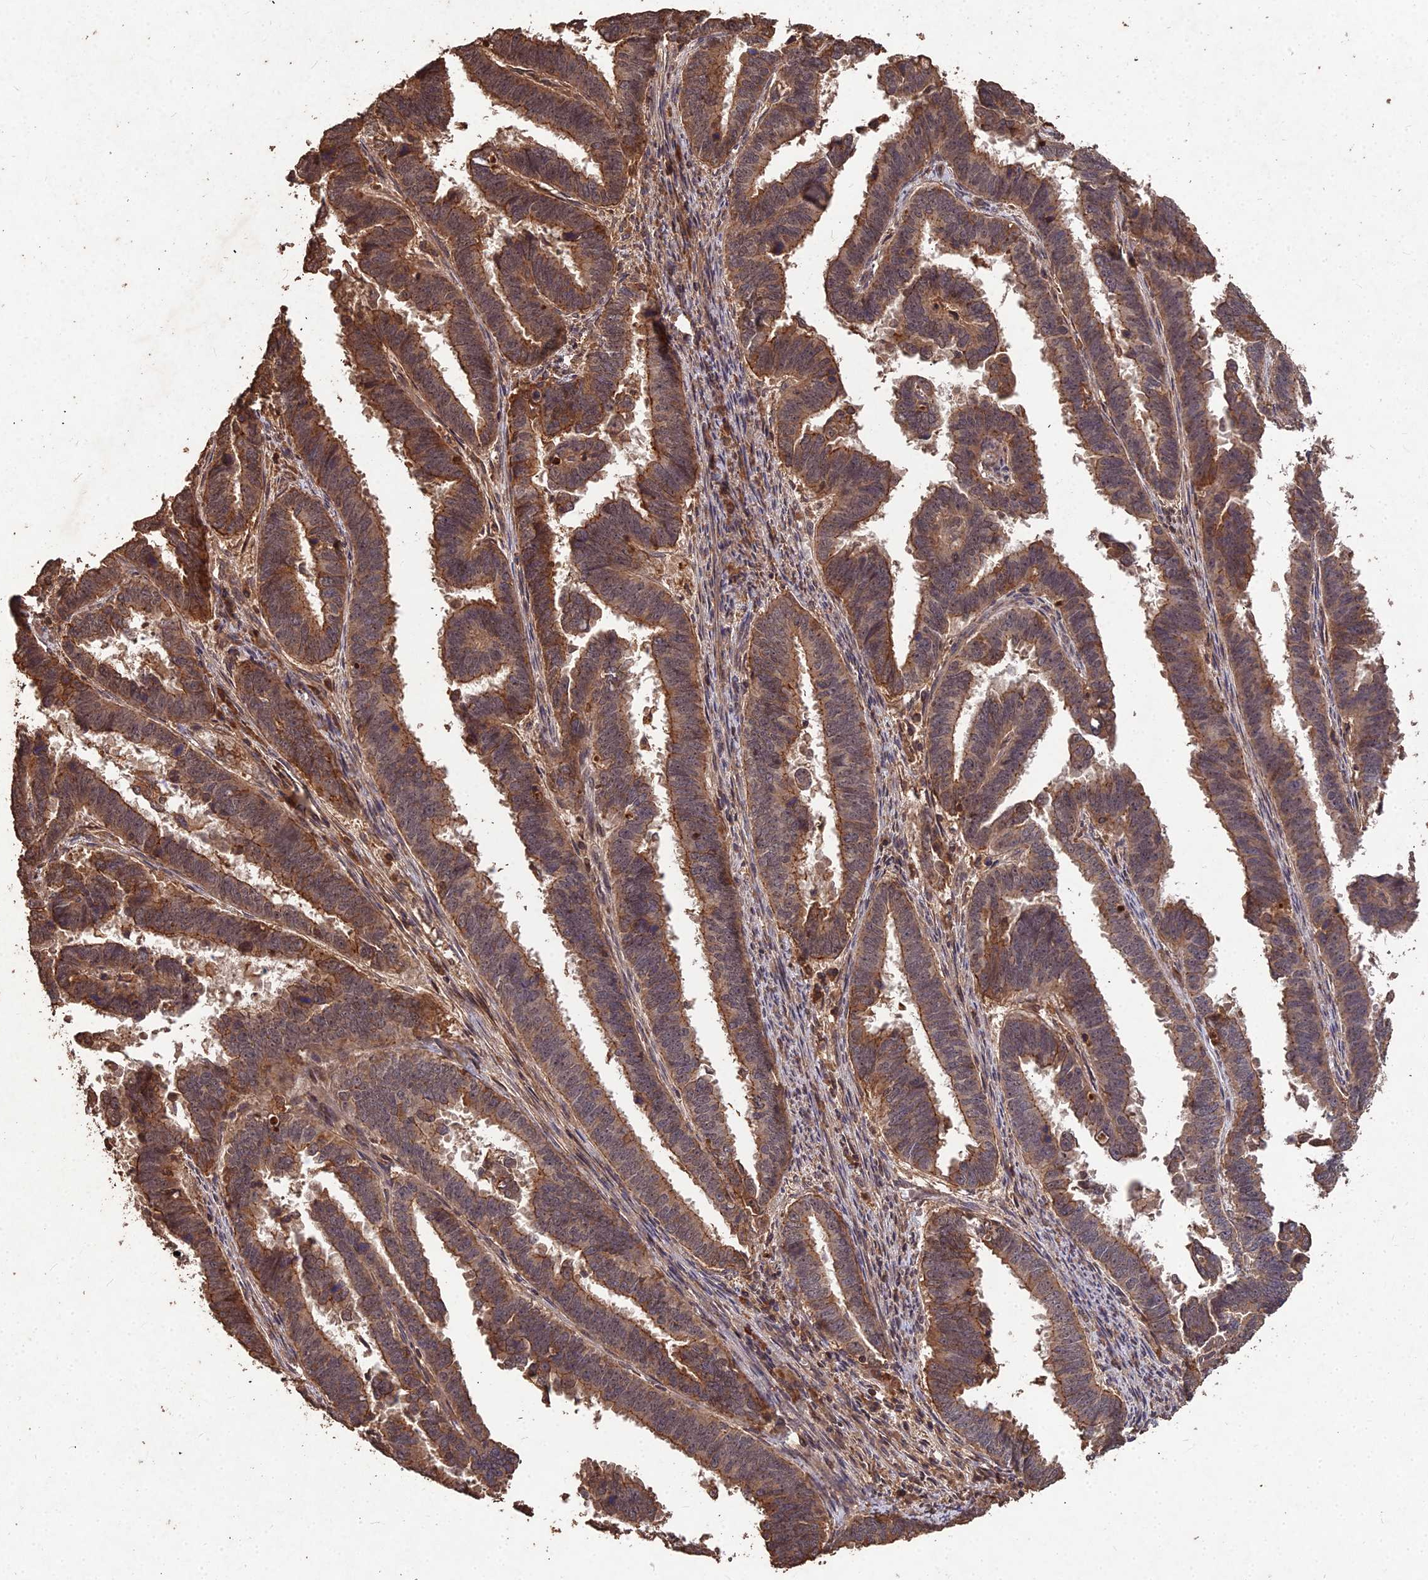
{"staining": {"intensity": "moderate", "quantity": ">75%", "location": "cytoplasmic/membranous"}, "tissue": "endometrial cancer", "cell_type": "Tumor cells", "image_type": "cancer", "snomed": [{"axis": "morphology", "description": "Adenocarcinoma, NOS"}, {"axis": "topography", "description": "Endometrium"}], "caption": "Immunohistochemistry micrograph of neoplastic tissue: endometrial cancer stained using IHC reveals medium levels of moderate protein expression localized specifically in the cytoplasmic/membranous of tumor cells, appearing as a cytoplasmic/membranous brown color.", "gene": "SYMPK", "patient": {"sex": "female", "age": 75}}